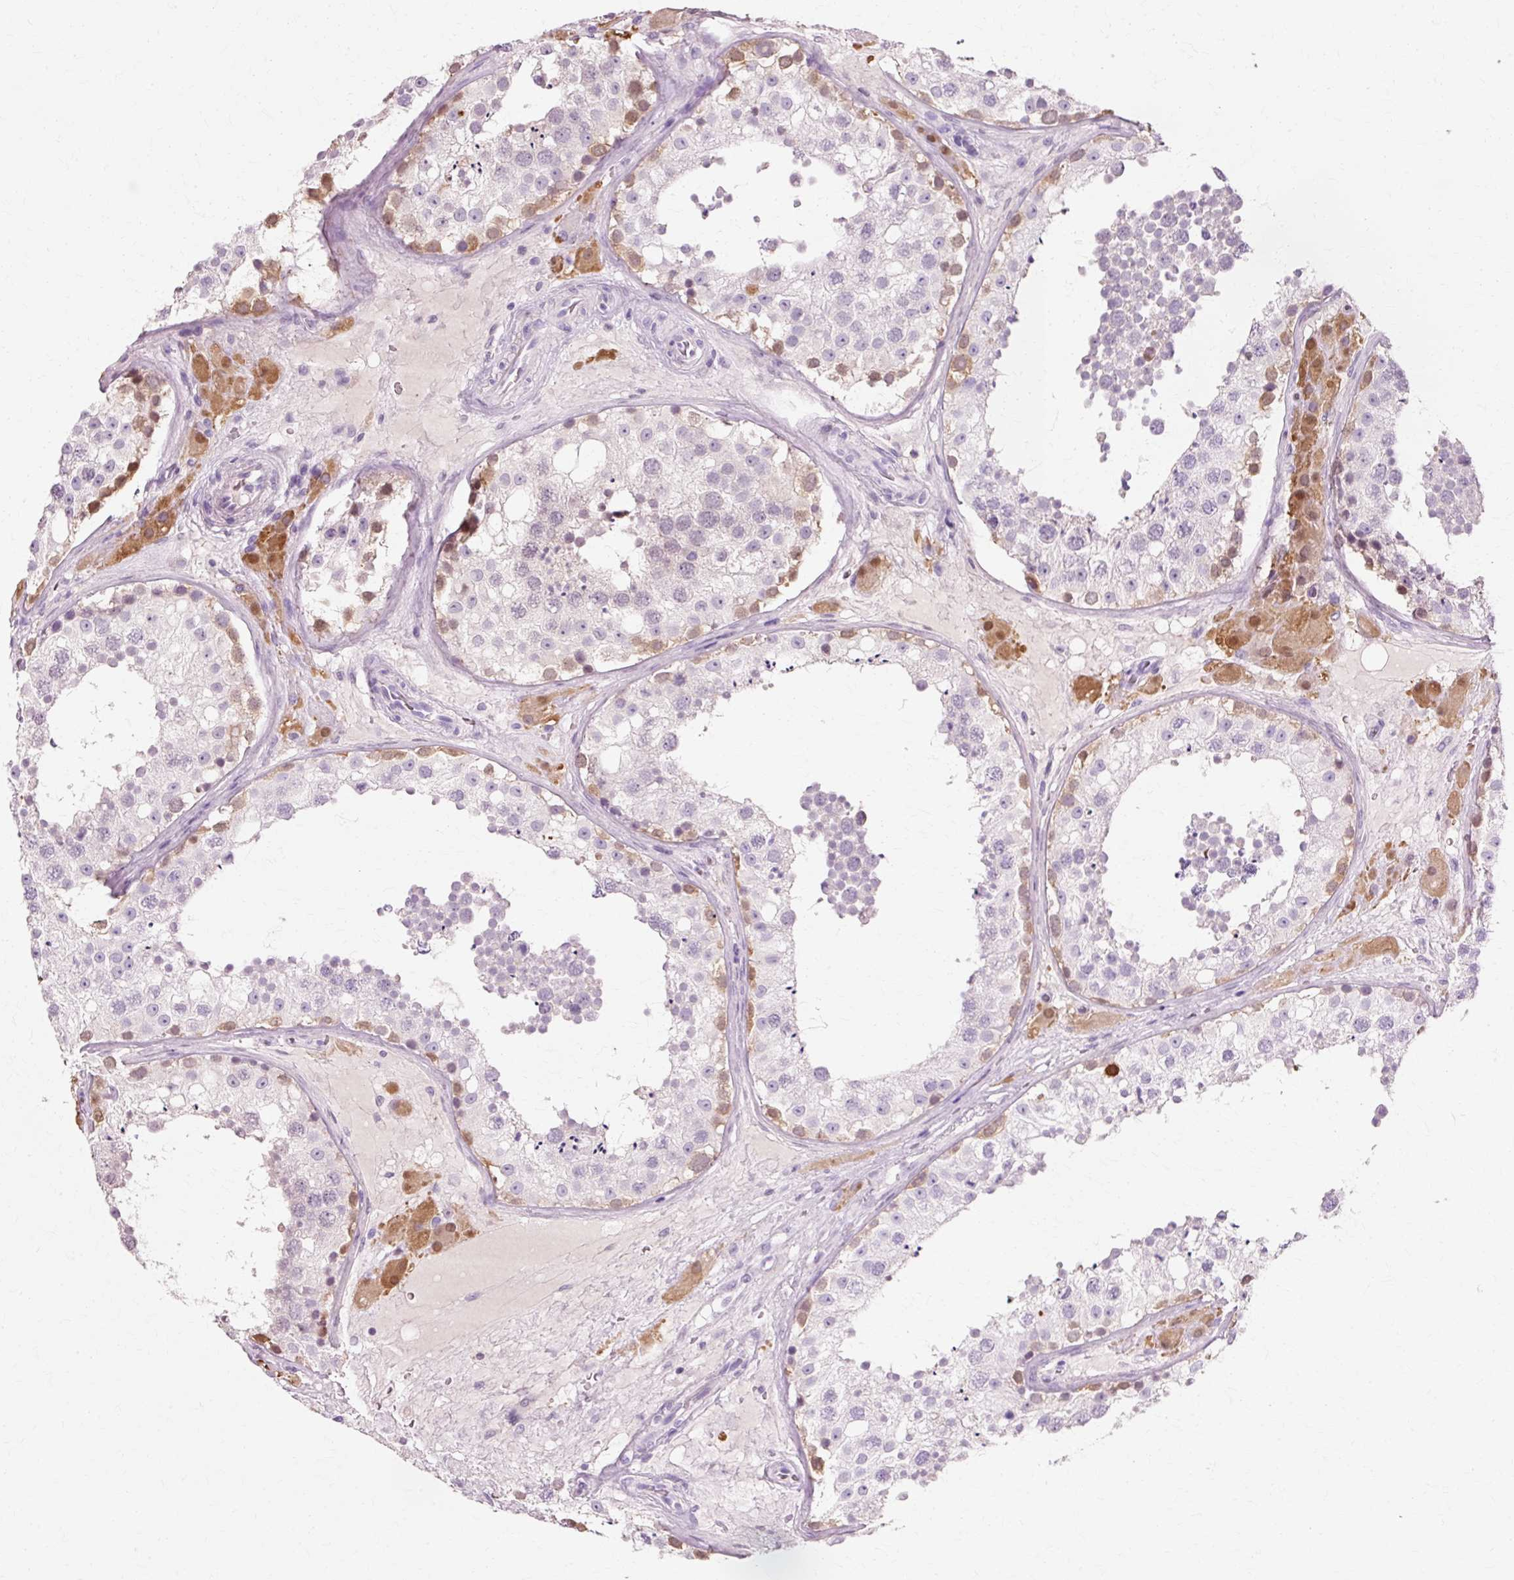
{"staining": {"intensity": "moderate", "quantity": "<25%", "location": "cytoplasmic/membranous,nuclear"}, "tissue": "testis", "cell_type": "Cells in seminiferous ducts", "image_type": "normal", "snomed": [{"axis": "morphology", "description": "Normal tissue, NOS"}, {"axis": "topography", "description": "Testis"}], "caption": "Protein staining by immunohistochemistry (IHC) reveals moderate cytoplasmic/membranous,nuclear expression in approximately <25% of cells in seminiferous ducts in benign testis.", "gene": "VN1R2", "patient": {"sex": "male", "age": 26}}